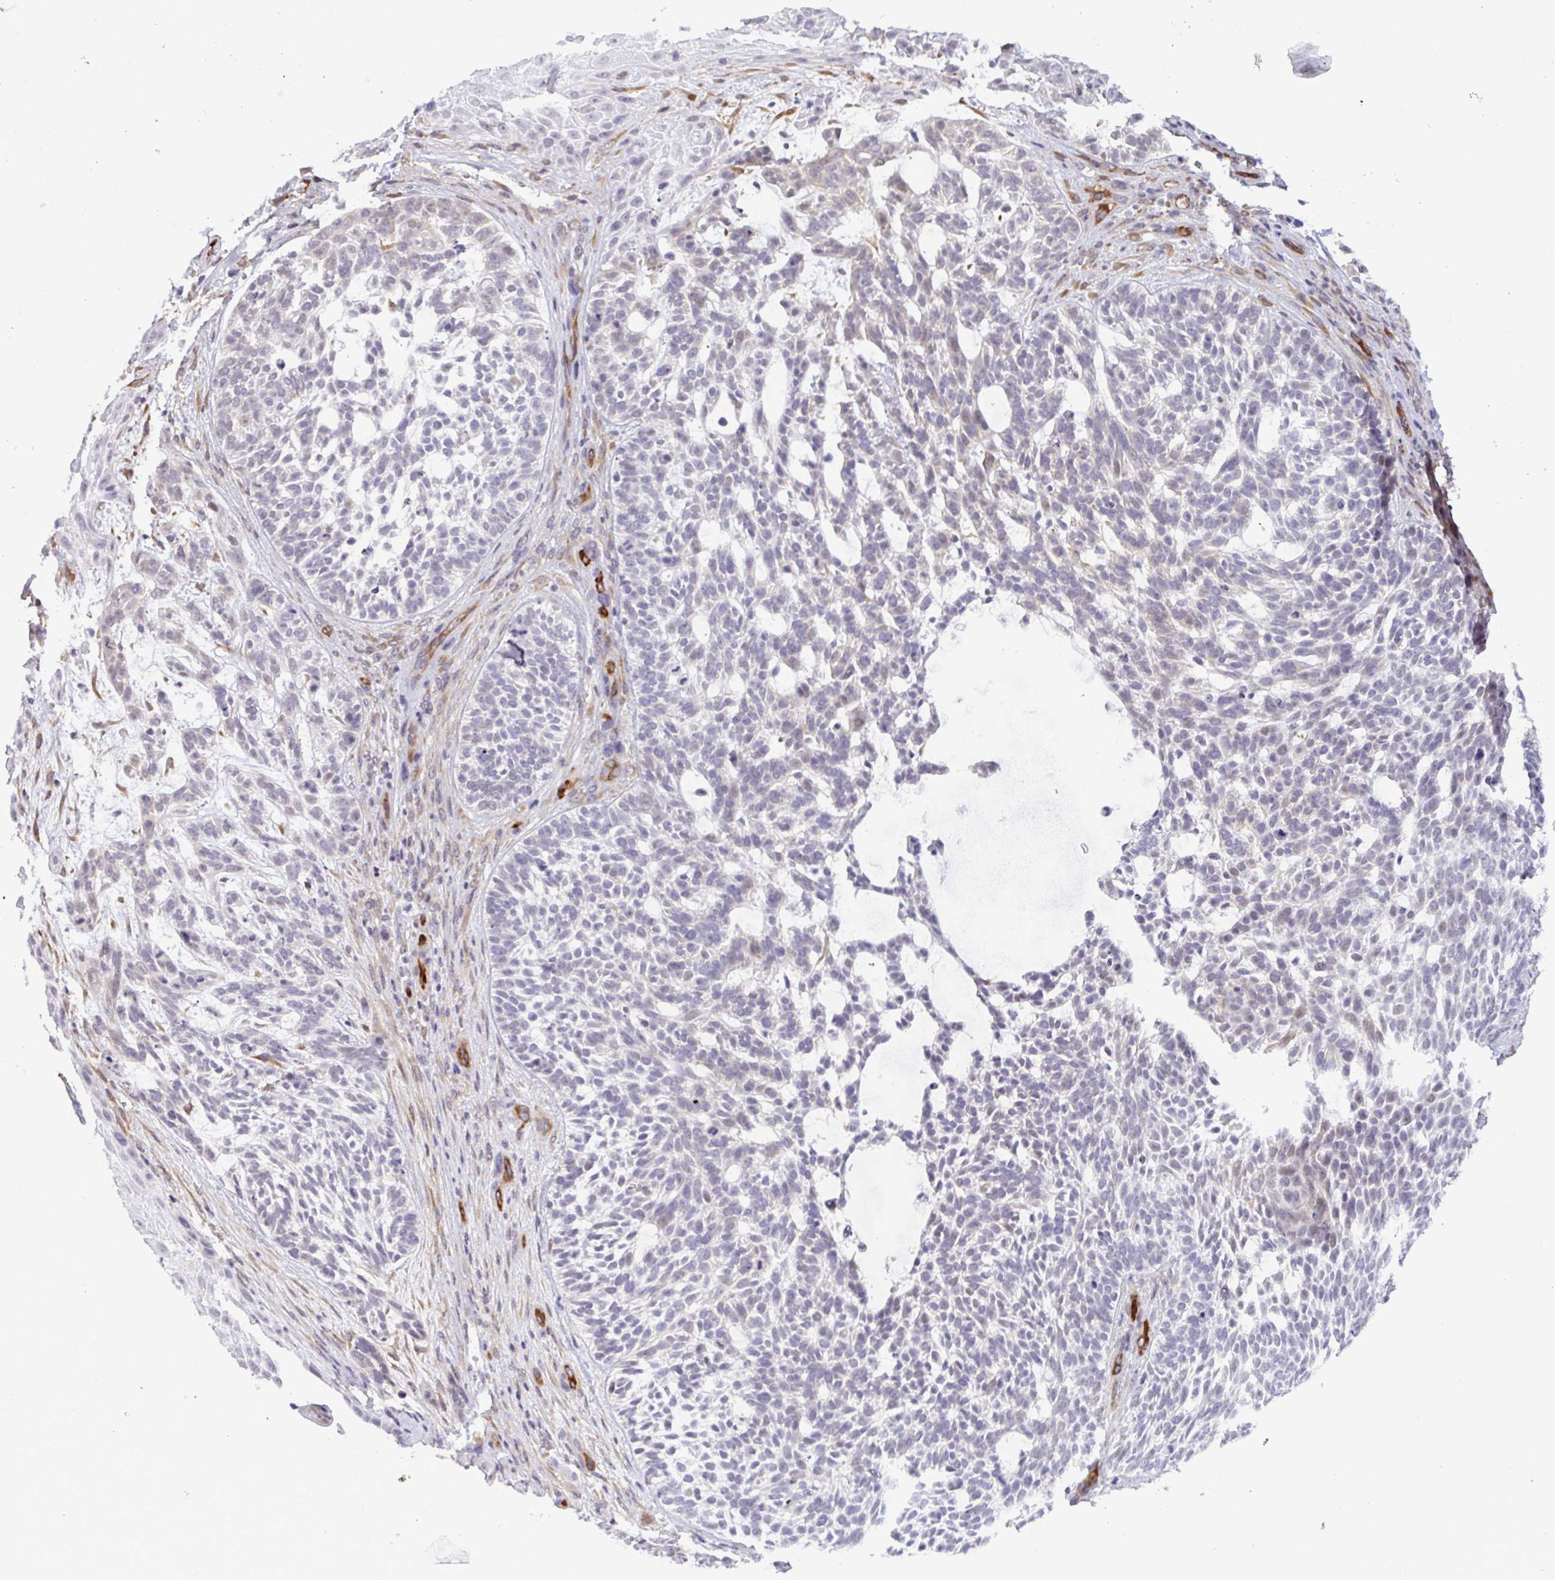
{"staining": {"intensity": "negative", "quantity": "none", "location": "none"}, "tissue": "skin cancer", "cell_type": "Tumor cells", "image_type": "cancer", "snomed": [{"axis": "morphology", "description": "Basal cell carcinoma"}, {"axis": "topography", "description": "Skin"}, {"axis": "topography", "description": "Skin, foot"}], "caption": "DAB immunohistochemical staining of human skin cancer demonstrates no significant positivity in tumor cells.", "gene": "EML1", "patient": {"sex": "female", "age": 77}}